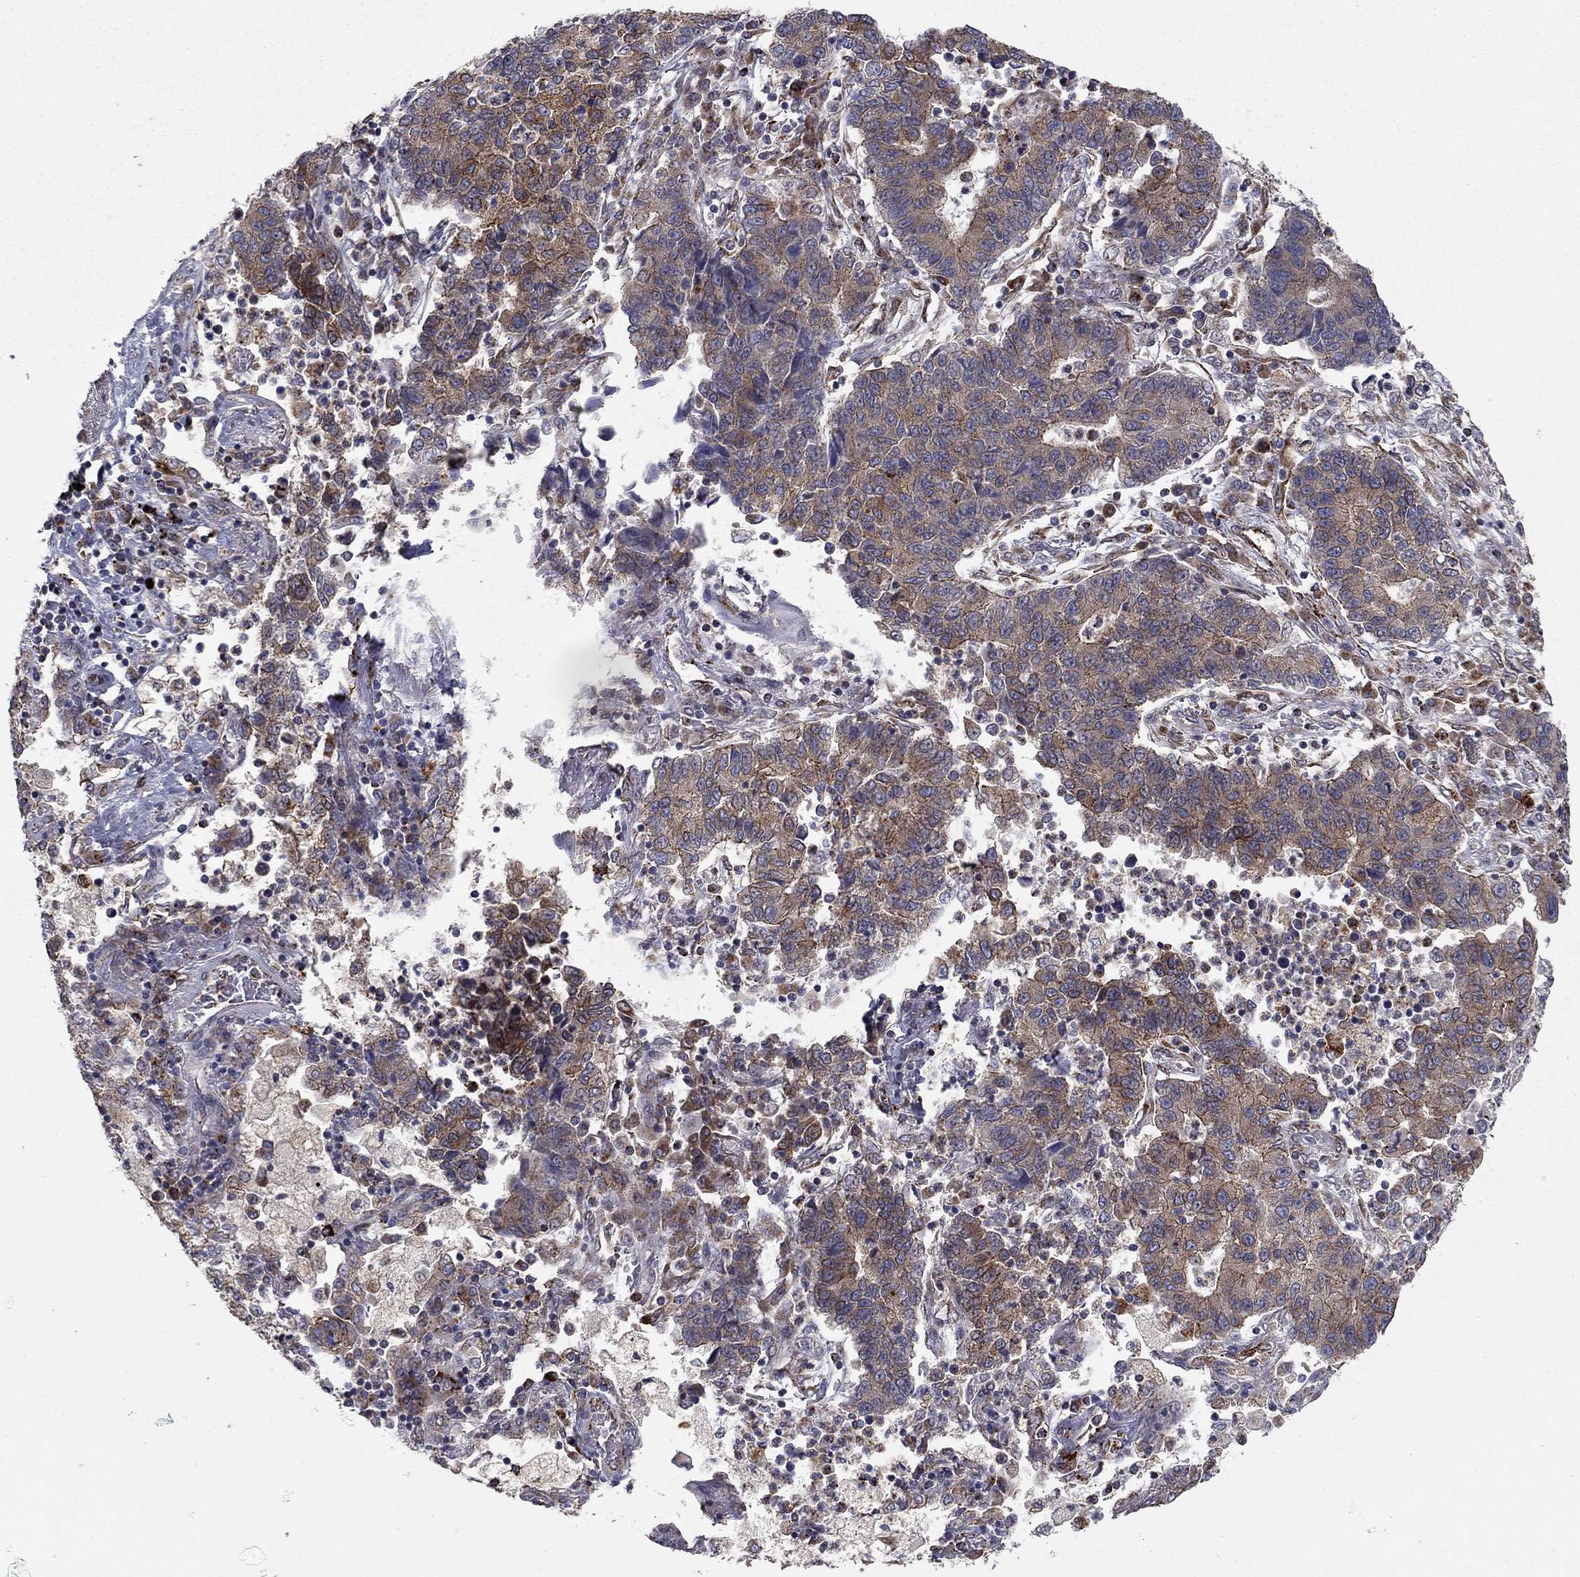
{"staining": {"intensity": "moderate", "quantity": "25%-75%", "location": "cytoplasmic/membranous"}, "tissue": "lung cancer", "cell_type": "Tumor cells", "image_type": "cancer", "snomed": [{"axis": "morphology", "description": "Adenocarcinoma, NOS"}, {"axis": "topography", "description": "Lung"}], "caption": "An image showing moderate cytoplasmic/membranous expression in about 25%-75% of tumor cells in adenocarcinoma (lung), as visualized by brown immunohistochemical staining.", "gene": "YIF1A", "patient": {"sex": "female", "age": 57}}